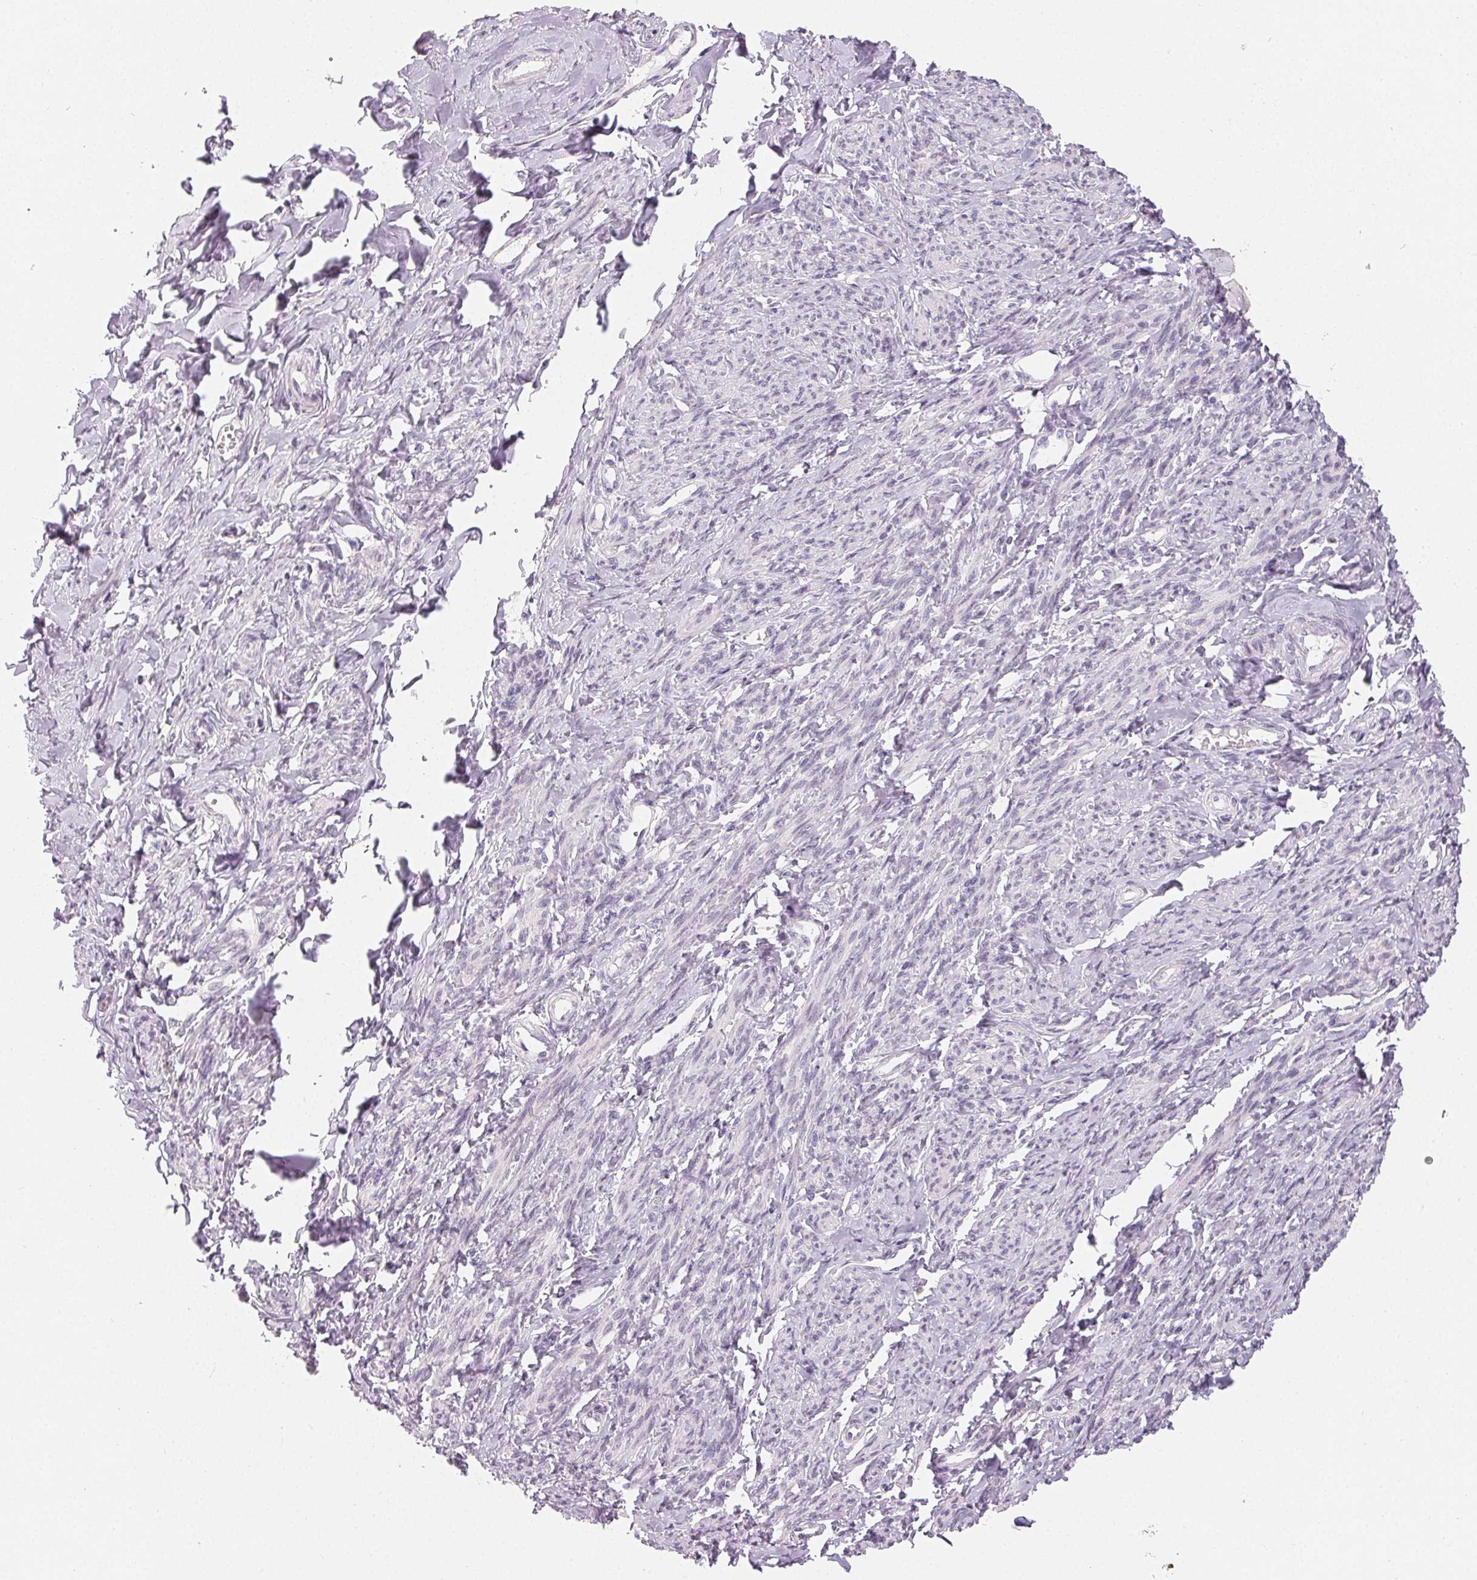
{"staining": {"intensity": "moderate", "quantity": "<25%", "location": "cytoplasmic/membranous"}, "tissue": "smooth muscle", "cell_type": "Smooth muscle cells", "image_type": "normal", "snomed": [{"axis": "morphology", "description": "Normal tissue, NOS"}, {"axis": "topography", "description": "Smooth muscle"}], "caption": "IHC of normal smooth muscle exhibits low levels of moderate cytoplasmic/membranous positivity in about <25% of smooth muscle cells. (DAB (3,3'-diaminobenzidine) IHC with brightfield microscopy, high magnification).", "gene": "SFTPD", "patient": {"sex": "female", "age": 65}}